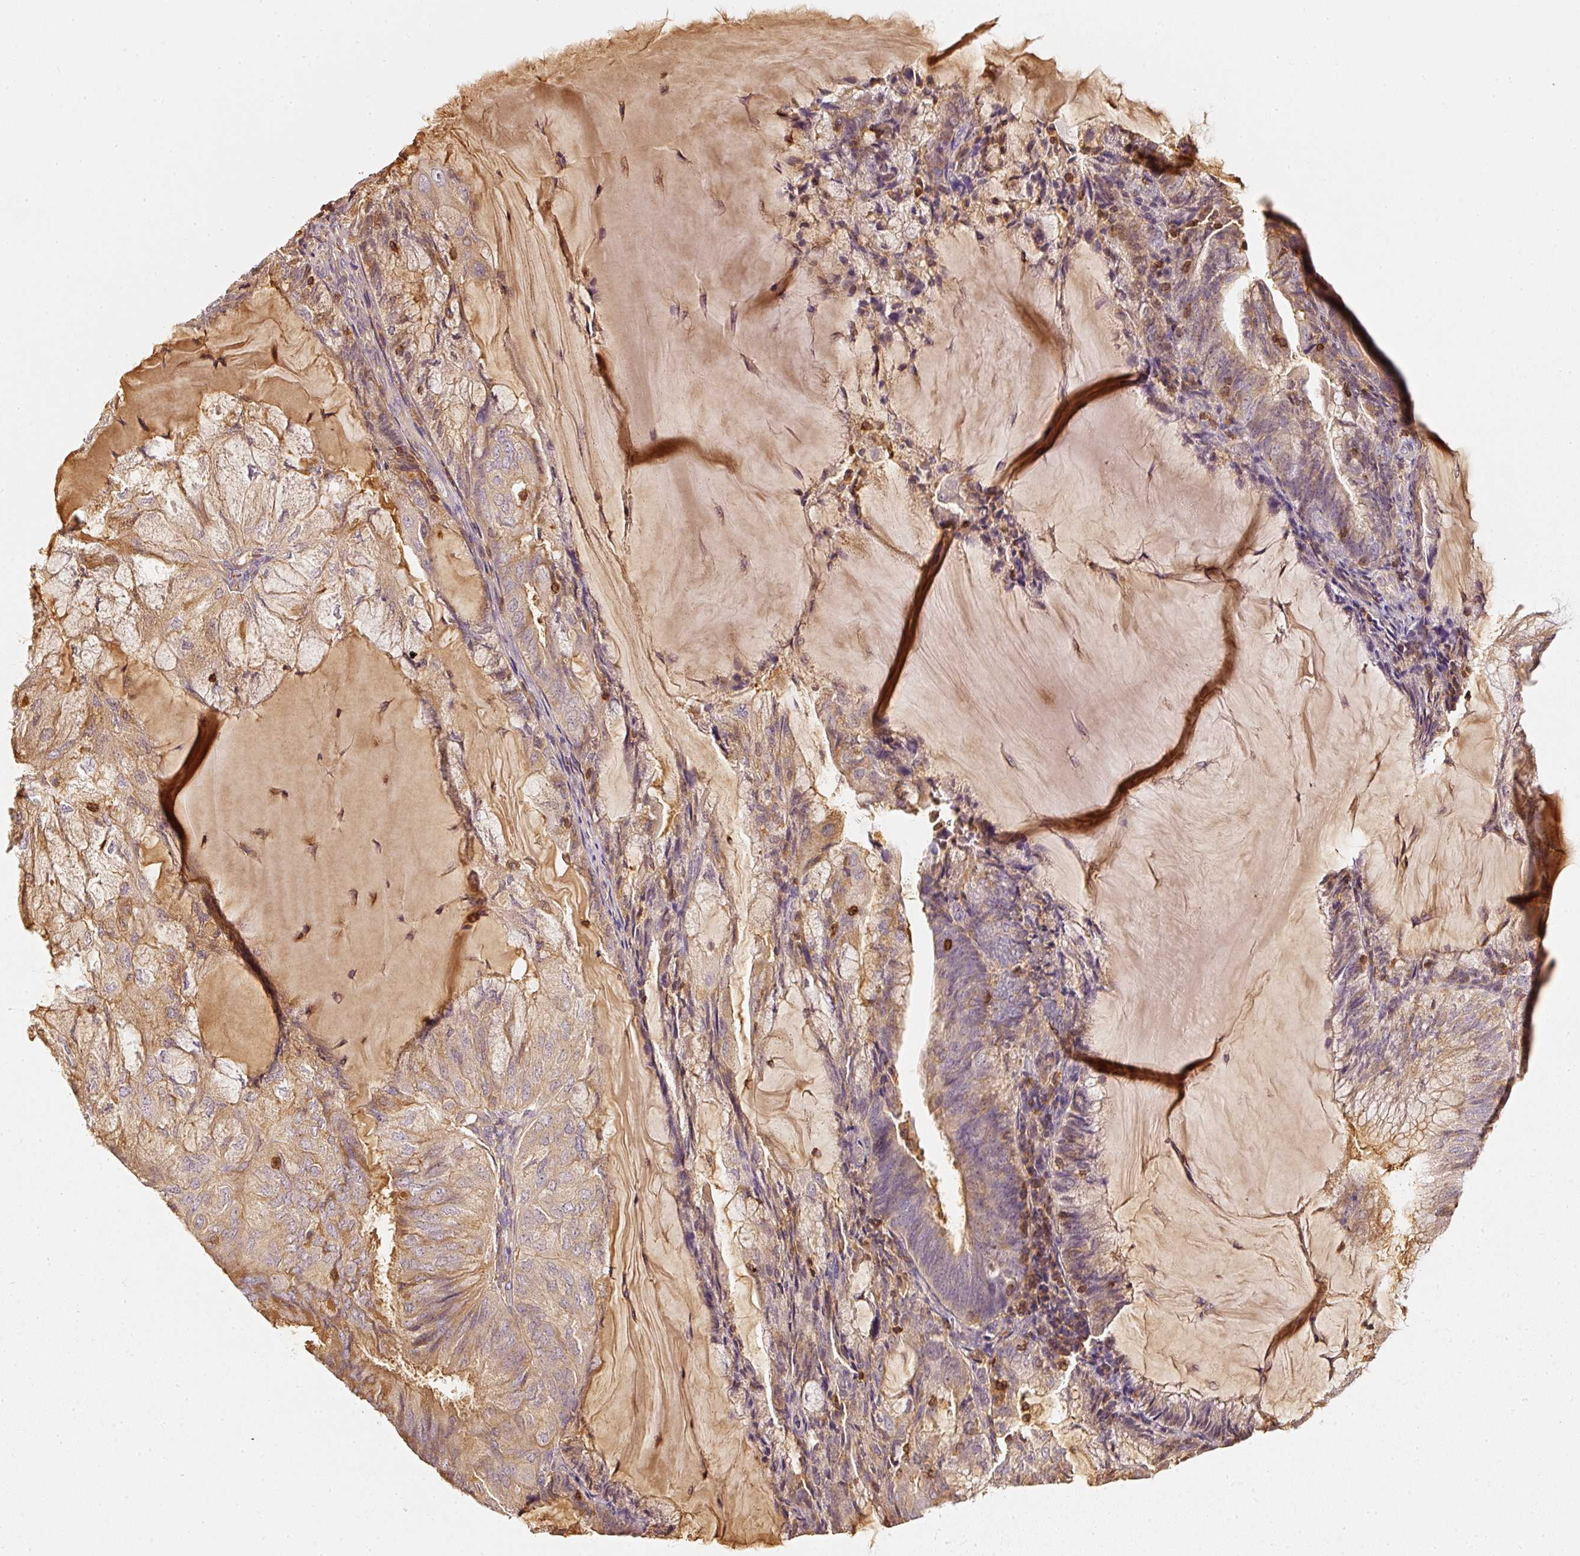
{"staining": {"intensity": "weak", "quantity": "25%-75%", "location": "cytoplasmic/membranous"}, "tissue": "endometrial cancer", "cell_type": "Tumor cells", "image_type": "cancer", "snomed": [{"axis": "morphology", "description": "Adenocarcinoma, NOS"}, {"axis": "topography", "description": "Endometrium"}], "caption": "An IHC image of neoplastic tissue is shown. Protein staining in brown labels weak cytoplasmic/membranous positivity in endometrial adenocarcinoma within tumor cells.", "gene": "EVL", "patient": {"sex": "female", "age": 81}}